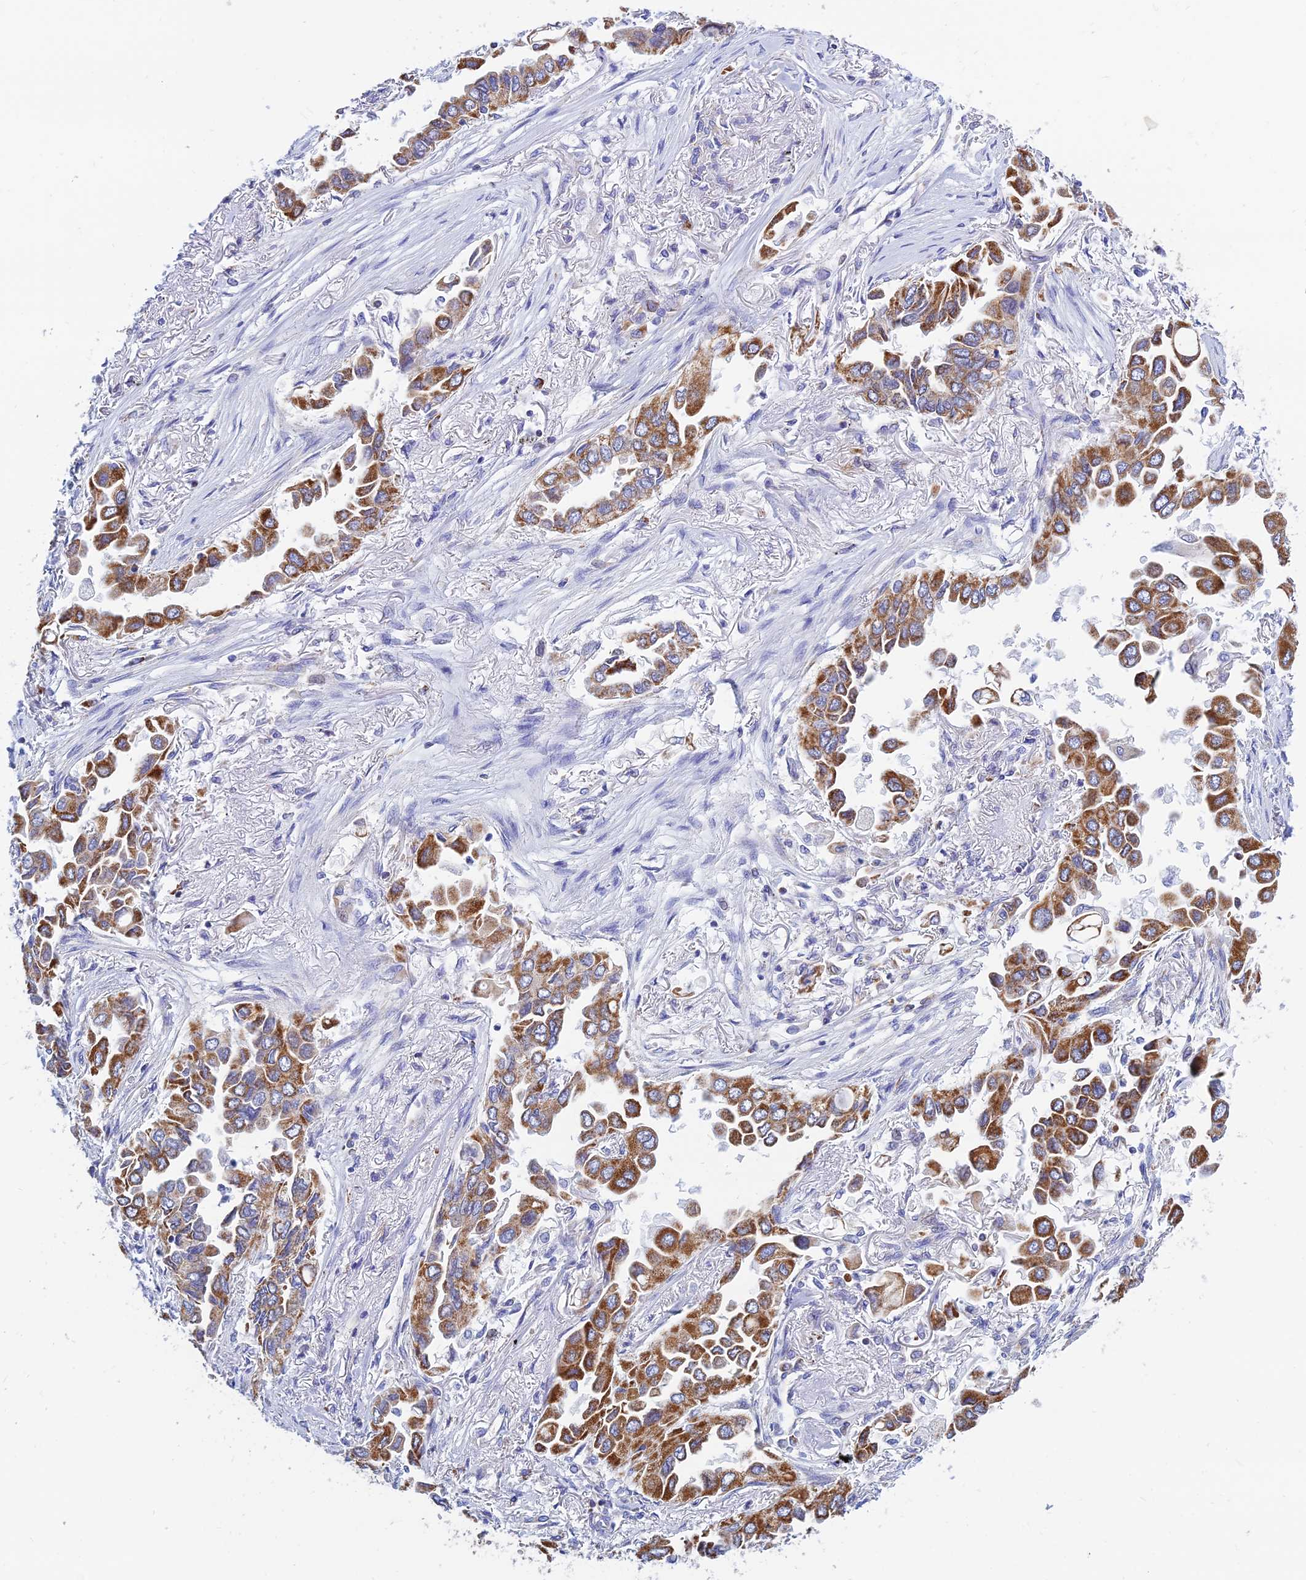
{"staining": {"intensity": "moderate", "quantity": ">75%", "location": "cytoplasmic/membranous"}, "tissue": "lung cancer", "cell_type": "Tumor cells", "image_type": "cancer", "snomed": [{"axis": "morphology", "description": "Adenocarcinoma, NOS"}, {"axis": "topography", "description": "Lung"}], "caption": "This is a photomicrograph of immunohistochemistry staining of lung cancer (adenocarcinoma), which shows moderate expression in the cytoplasmic/membranous of tumor cells.", "gene": "MGST1", "patient": {"sex": "female", "age": 76}}